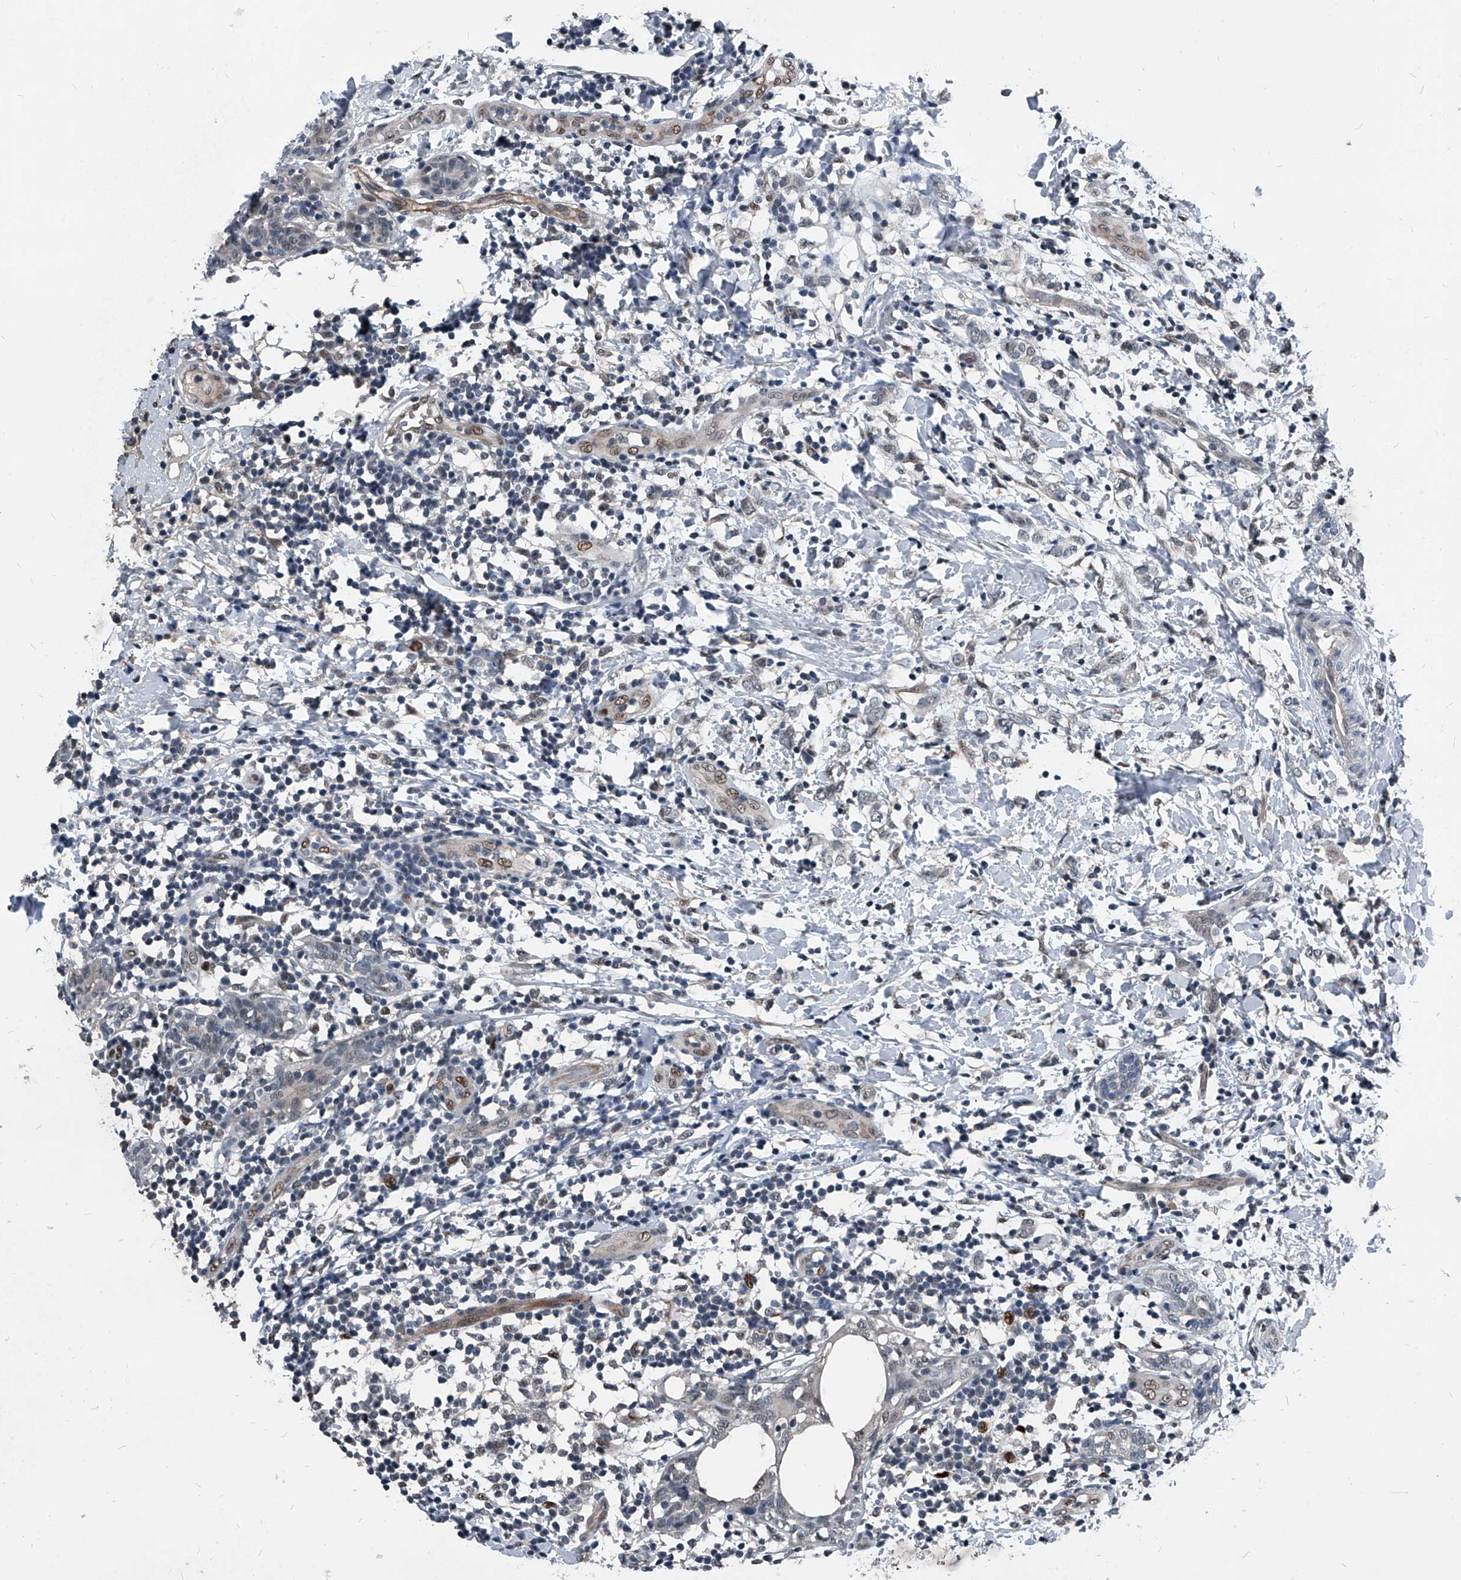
{"staining": {"intensity": "negative", "quantity": "none", "location": "none"}, "tissue": "breast cancer", "cell_type": "Tumor cells", "image_type": "cancer", "snomed": [{"axis": "morphology", "description": "Normal tissue, NOS"}, {"axis": "morphology", "description": "Lobular carcinoma"}, {"axis": "topography", "description": "Breast"}], "caption": "Breast cancer (lobular carcinoma) was stained to show a protein in brown. There is no significant expression in tumor cells.", "gene": "MEN1", "patient": {"sex": "female", "age": 47}}